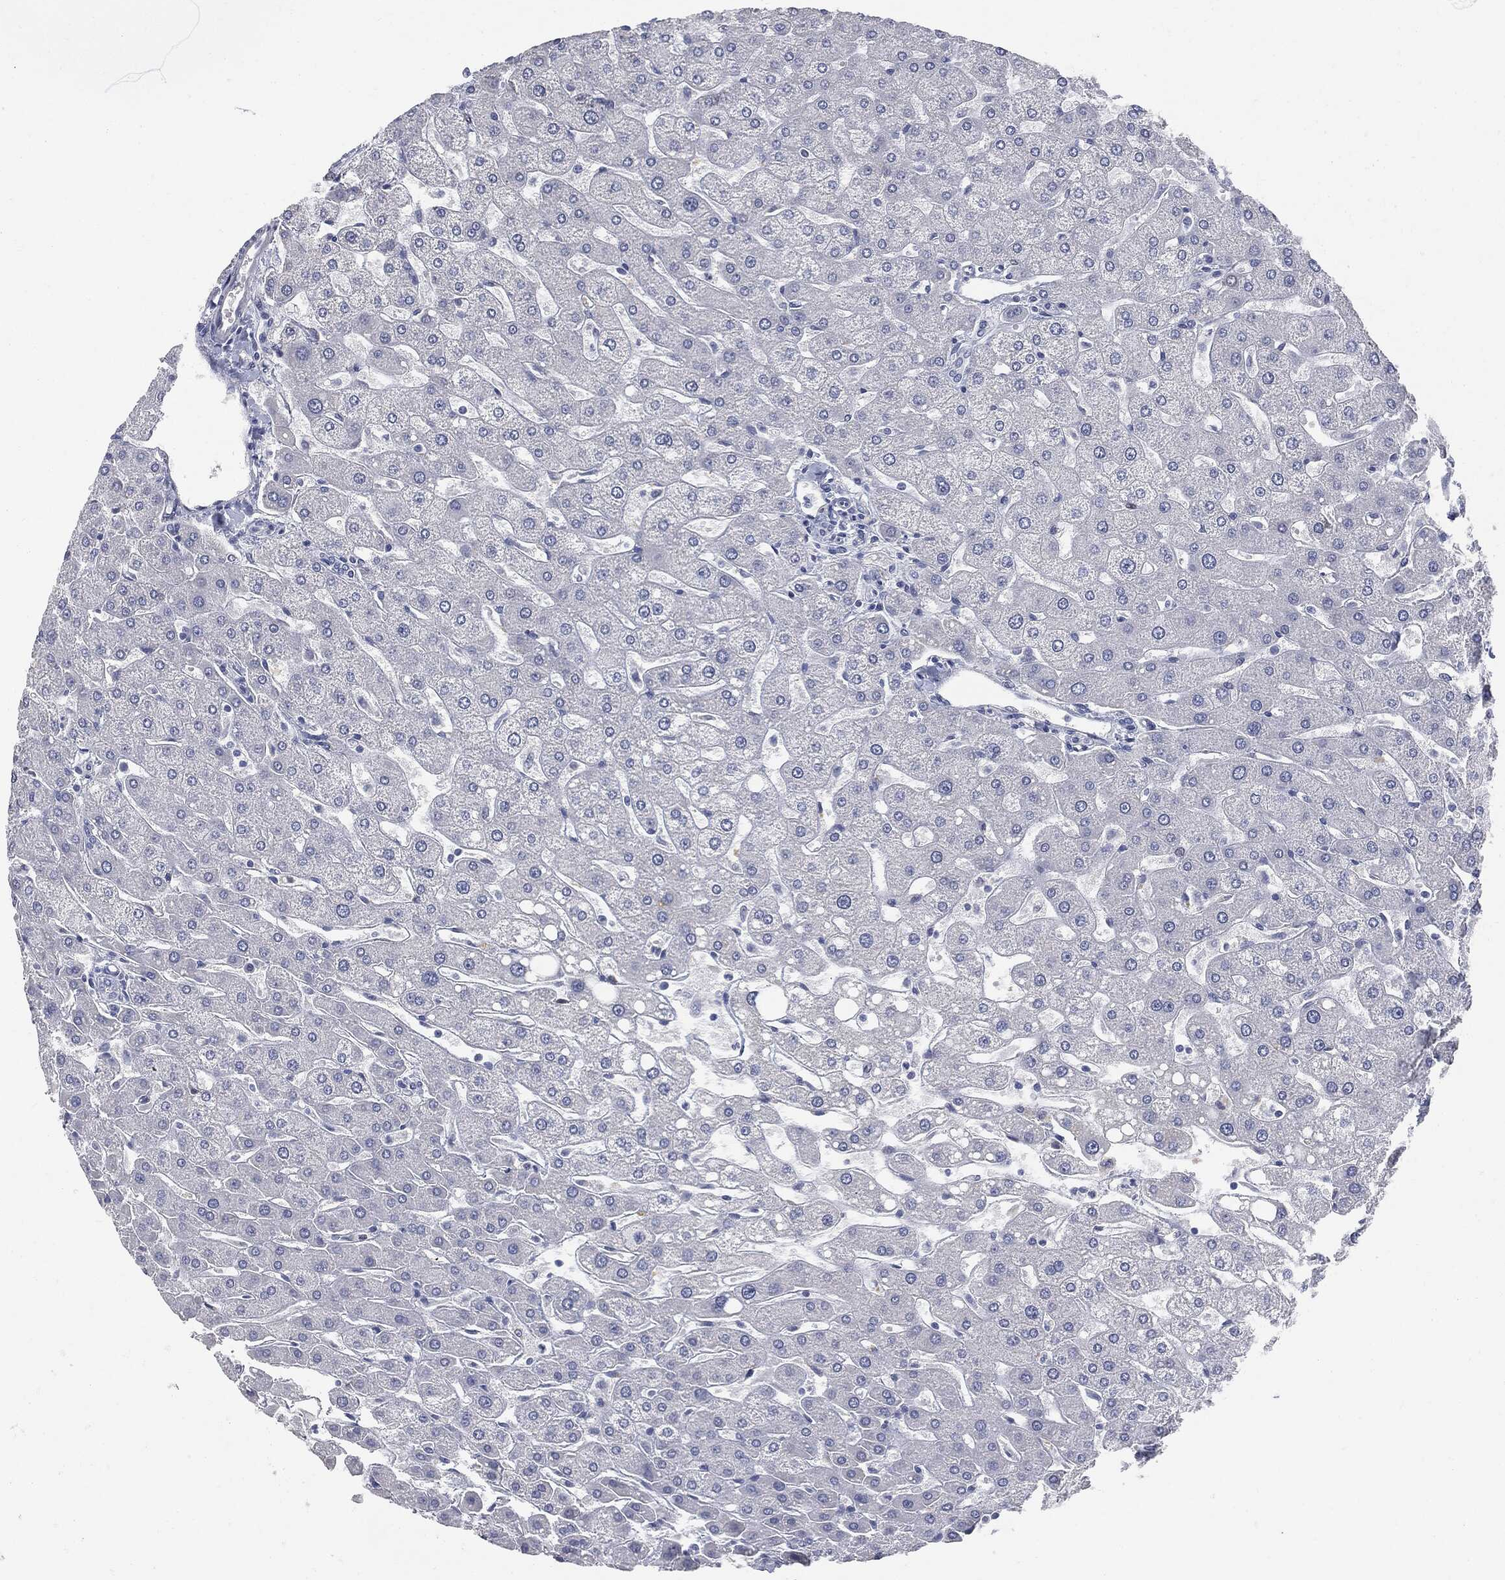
{"staining": {"intensity": "negative", "quantity": "none", "location": "none"}, "tissue": "liver", "cell_type": "Cholangiocytes", "image_type": "normal", "snomed": [{"axis": "morphology", "description": "Normal tissue, NOS"}, {"axis": "topography", "description": "Liver"}], "caption": "DAB (3,3'-diaminobenzidine) immunohistochemical staining of unremarkable liver exhibits no significant expression in cholangiocytes. (IHC, brightfield microscopy, high magnification).", "gene": "UBE2C", "patient": {"sex": "male", "age": 67}}